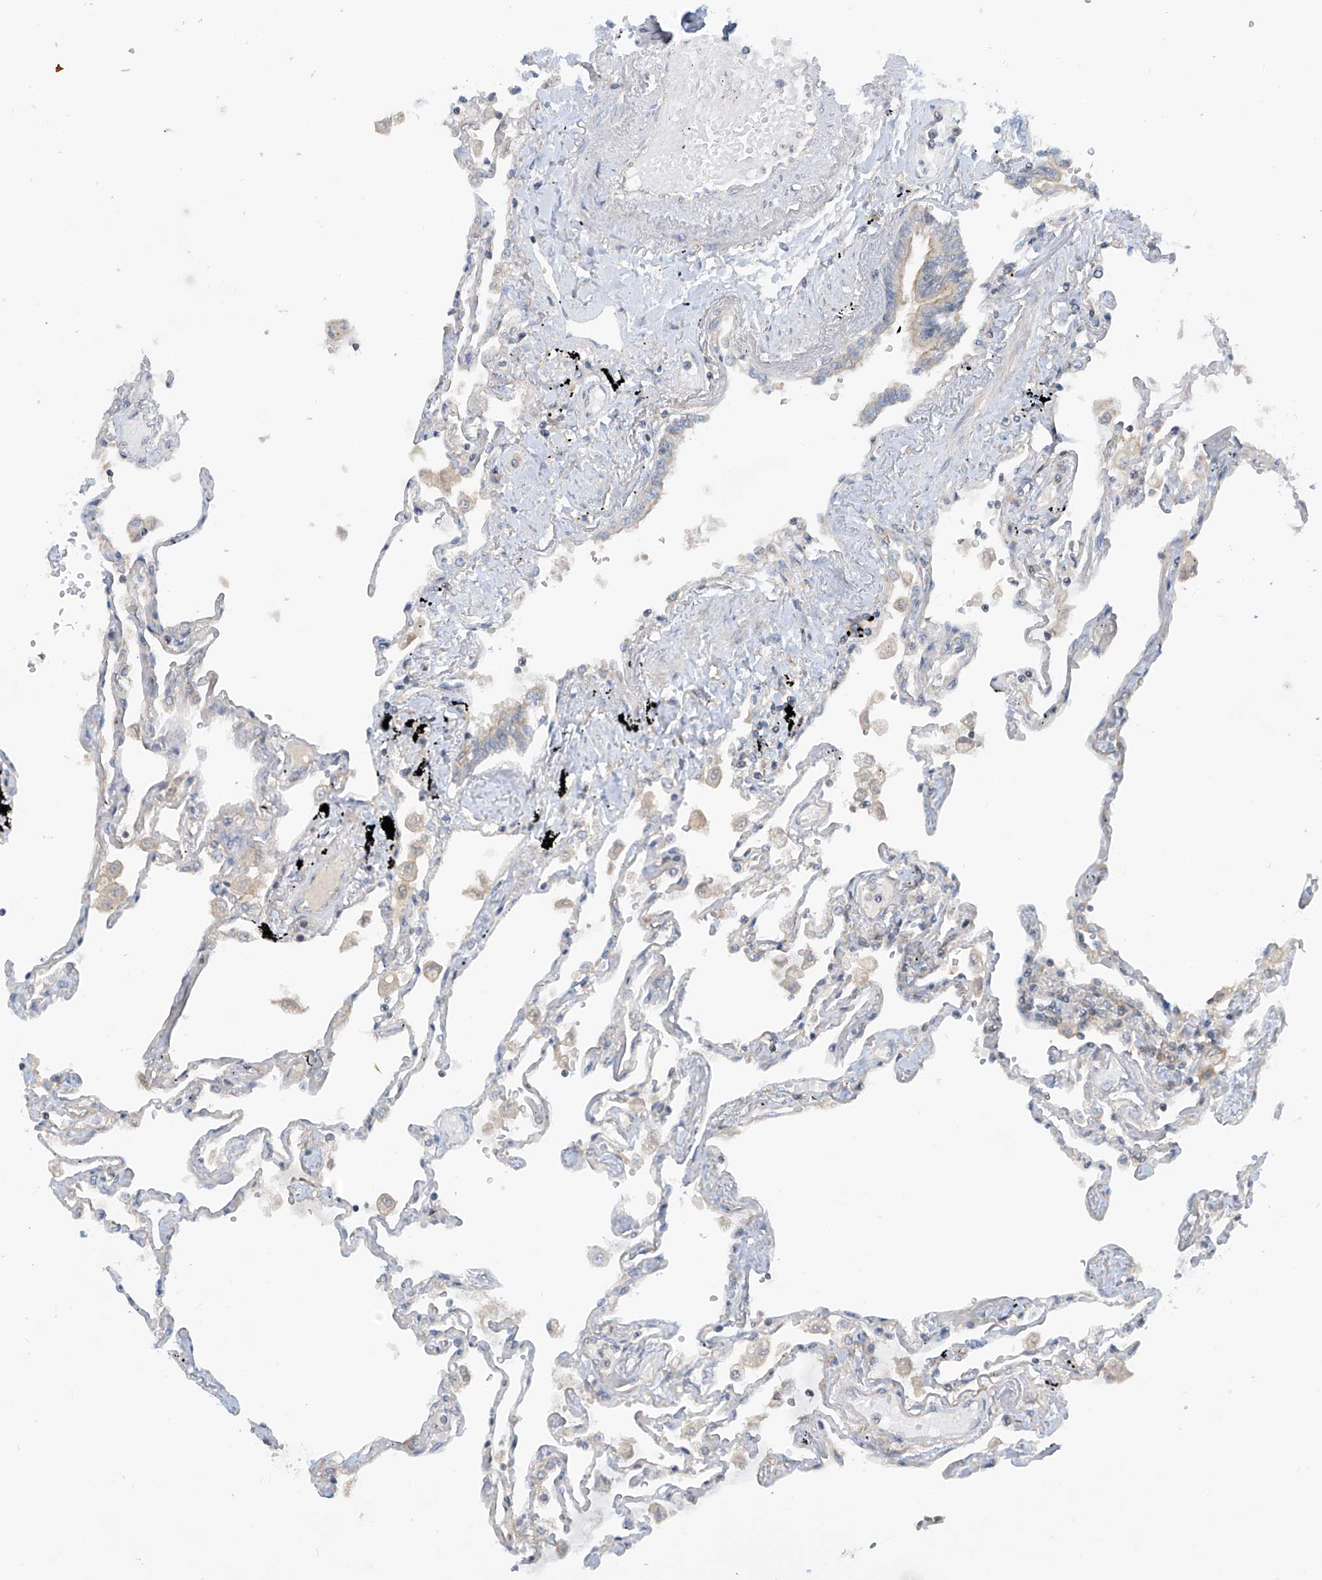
{"staining": {"intensity": "weak", "quantity": "<25%", "location": "cytoplasmic/membranous"}, "tissue": "lung", "cell_type": "Alveolar cells", "image_type": "normal", "snomed": [{"axis": "morphology", "description": "Normal tissue, NOS"}, {"axis": "topography", "description": "Lung"}], "caption": "Immunohistochemistry histopathology image of benign lung stained for a protein (brown), which demonstrates no positivity in alveolar cells.", "gene": "SCGB1D2", "patient": {"sex": "female", "age": 67}}